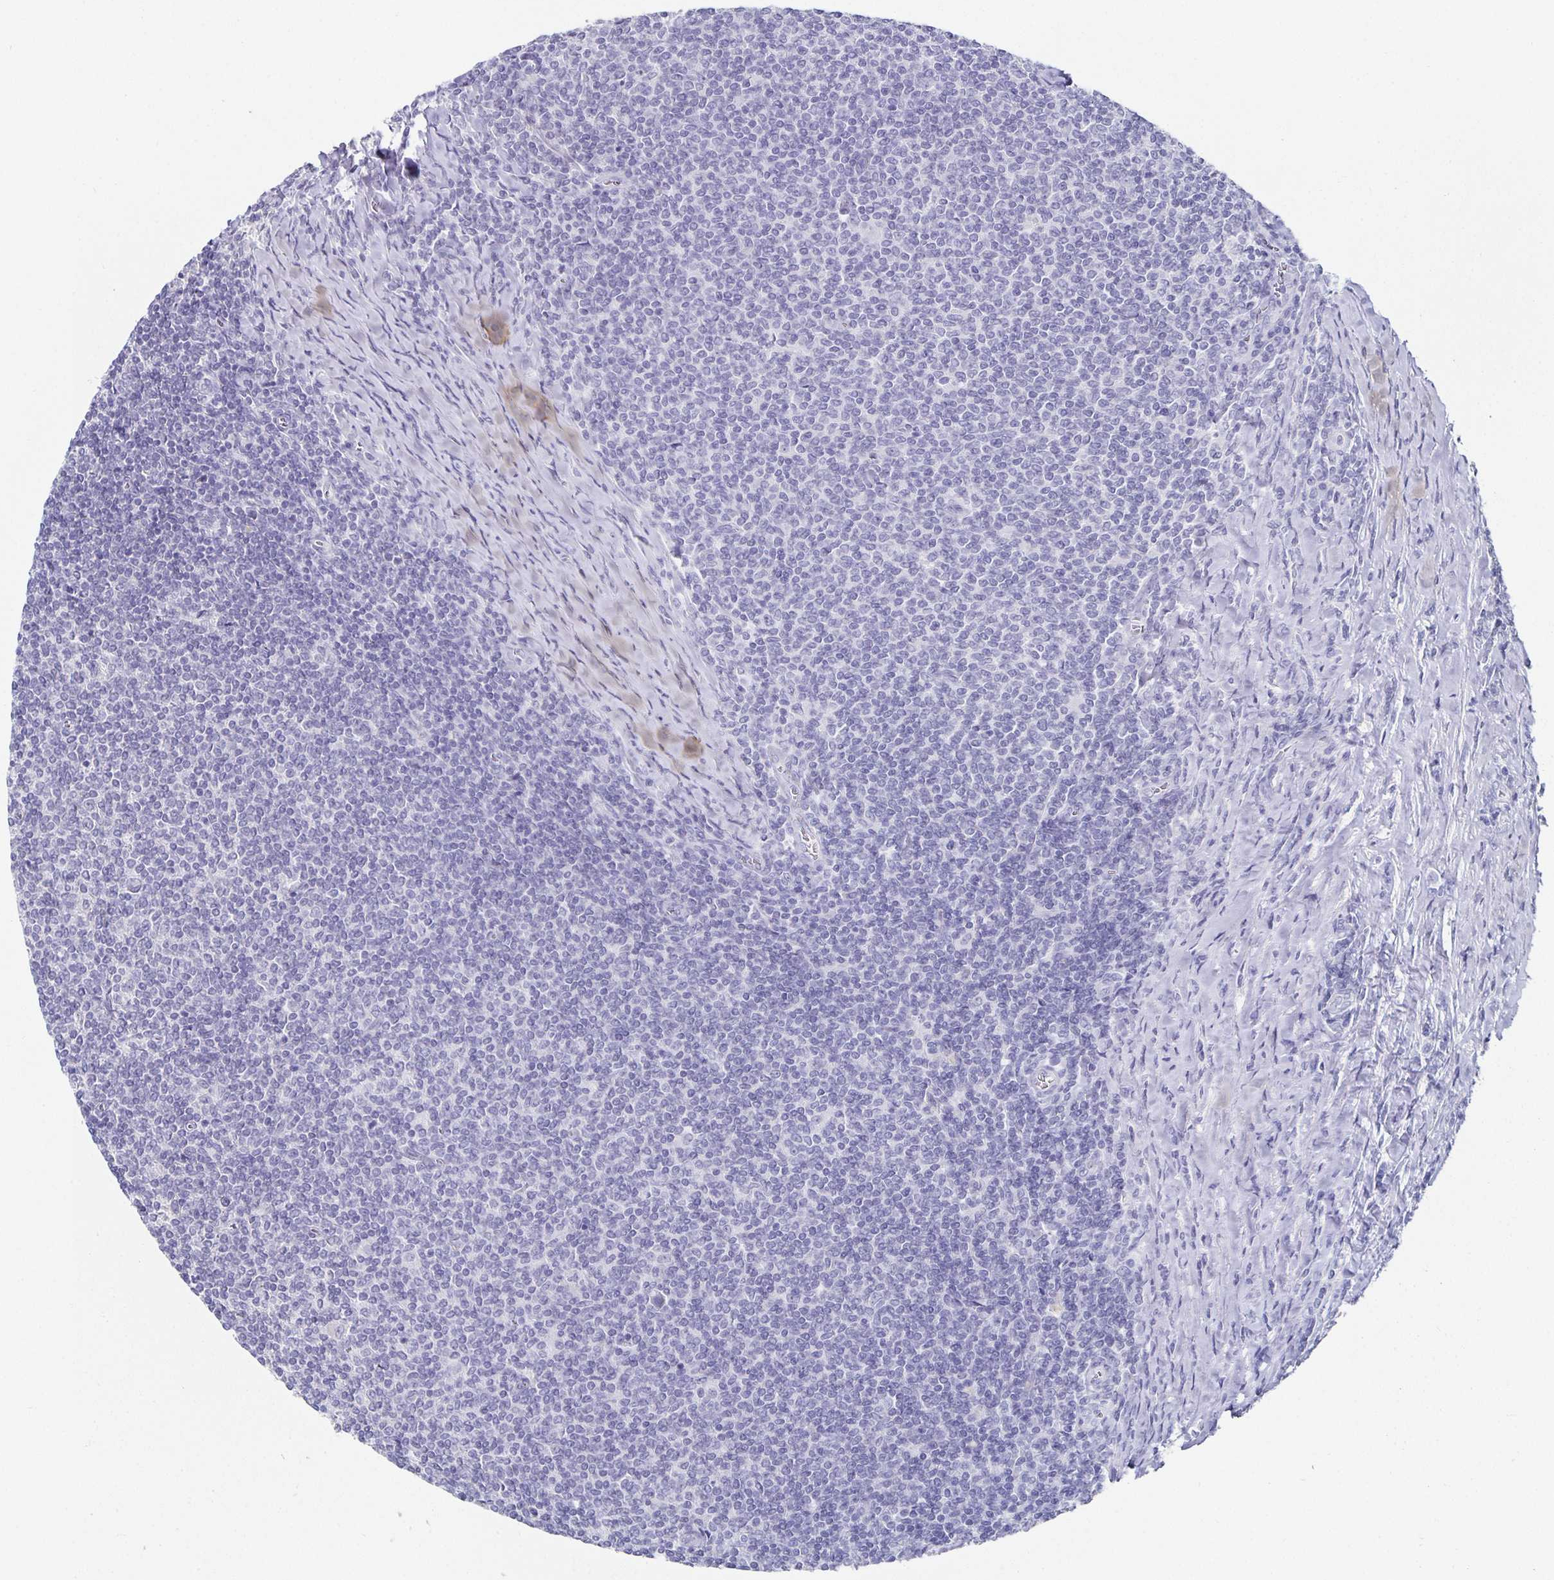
{"staining": {"intensity": "negative", "quantity": "none", "location": "none"}, "tissue": "lymphoma", "cell_type": "Tumor cells", "image_type": "cancer", "snomed": [{"axis": "morphology", "description": "Malignant lymphoma, non-Hodgkin's type, Low grade"}, {"axis": "topography", "description": "Lymph node"}], "caption": "Tumor cells are negative for protein expression in human lymphoma.", "gene": "CHGA", "patient": {"sex": "male", "age": 52}}